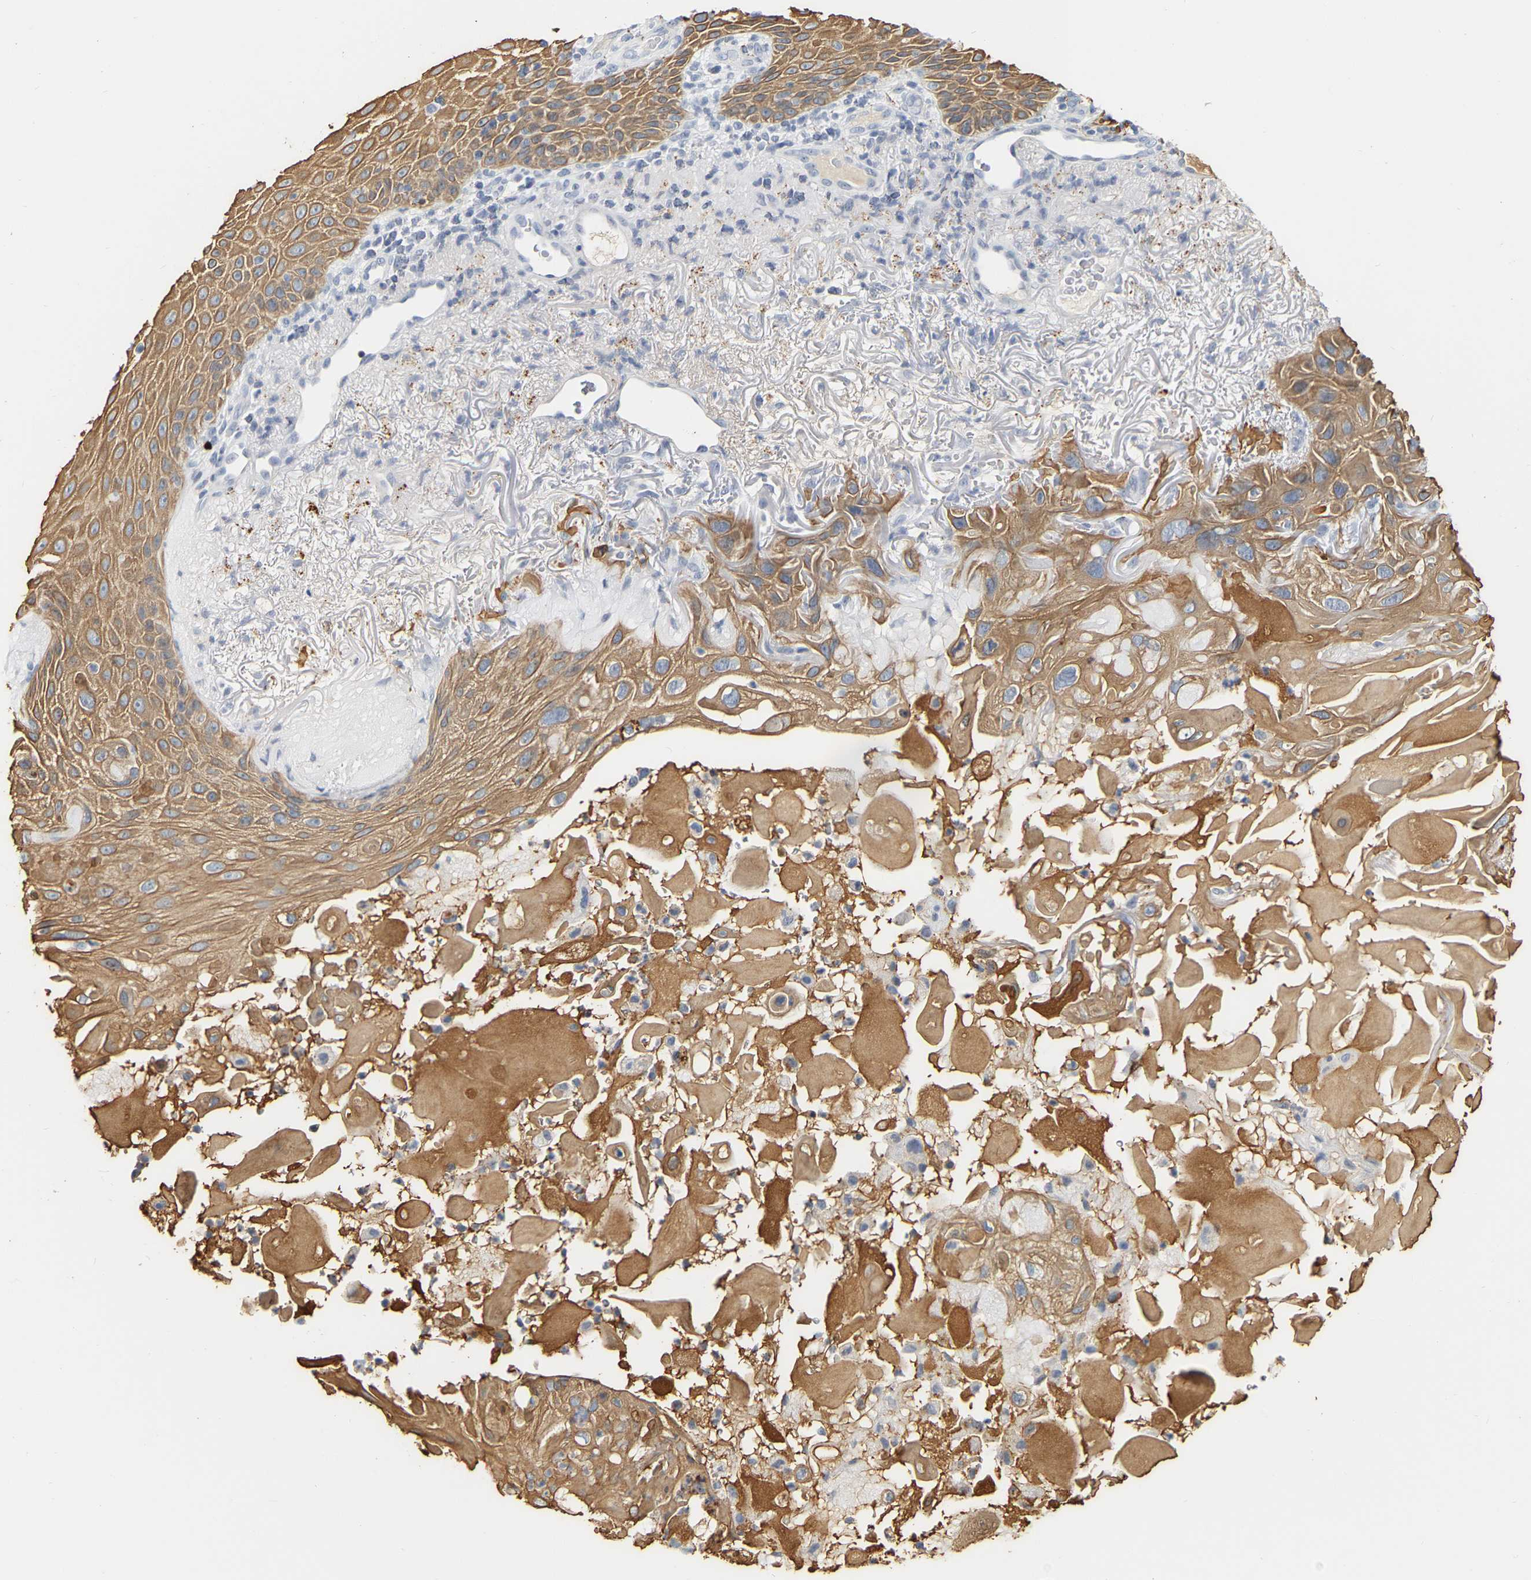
{"staining": {"intensity": "moderate", "quantity": ">75%", "location": "cytoplasmic/membranous"}, "tissue": "skin cancer", "cell_type": "Tumor cells", "image_type": "cancer", "snomed": [{"axis": "morphology", "description": "Squamous cell carcinoma, NOS"}, {"axis": "topography", "description": "Skin"}], "caption": "Protein expression analysis of human skin squamous cell carcinoma reveals moderate cytoplasmic/membranous expression in about >75% of tumor cells.", "gene": "KRT76", "patient": {"sex": "female", "age": 77}}